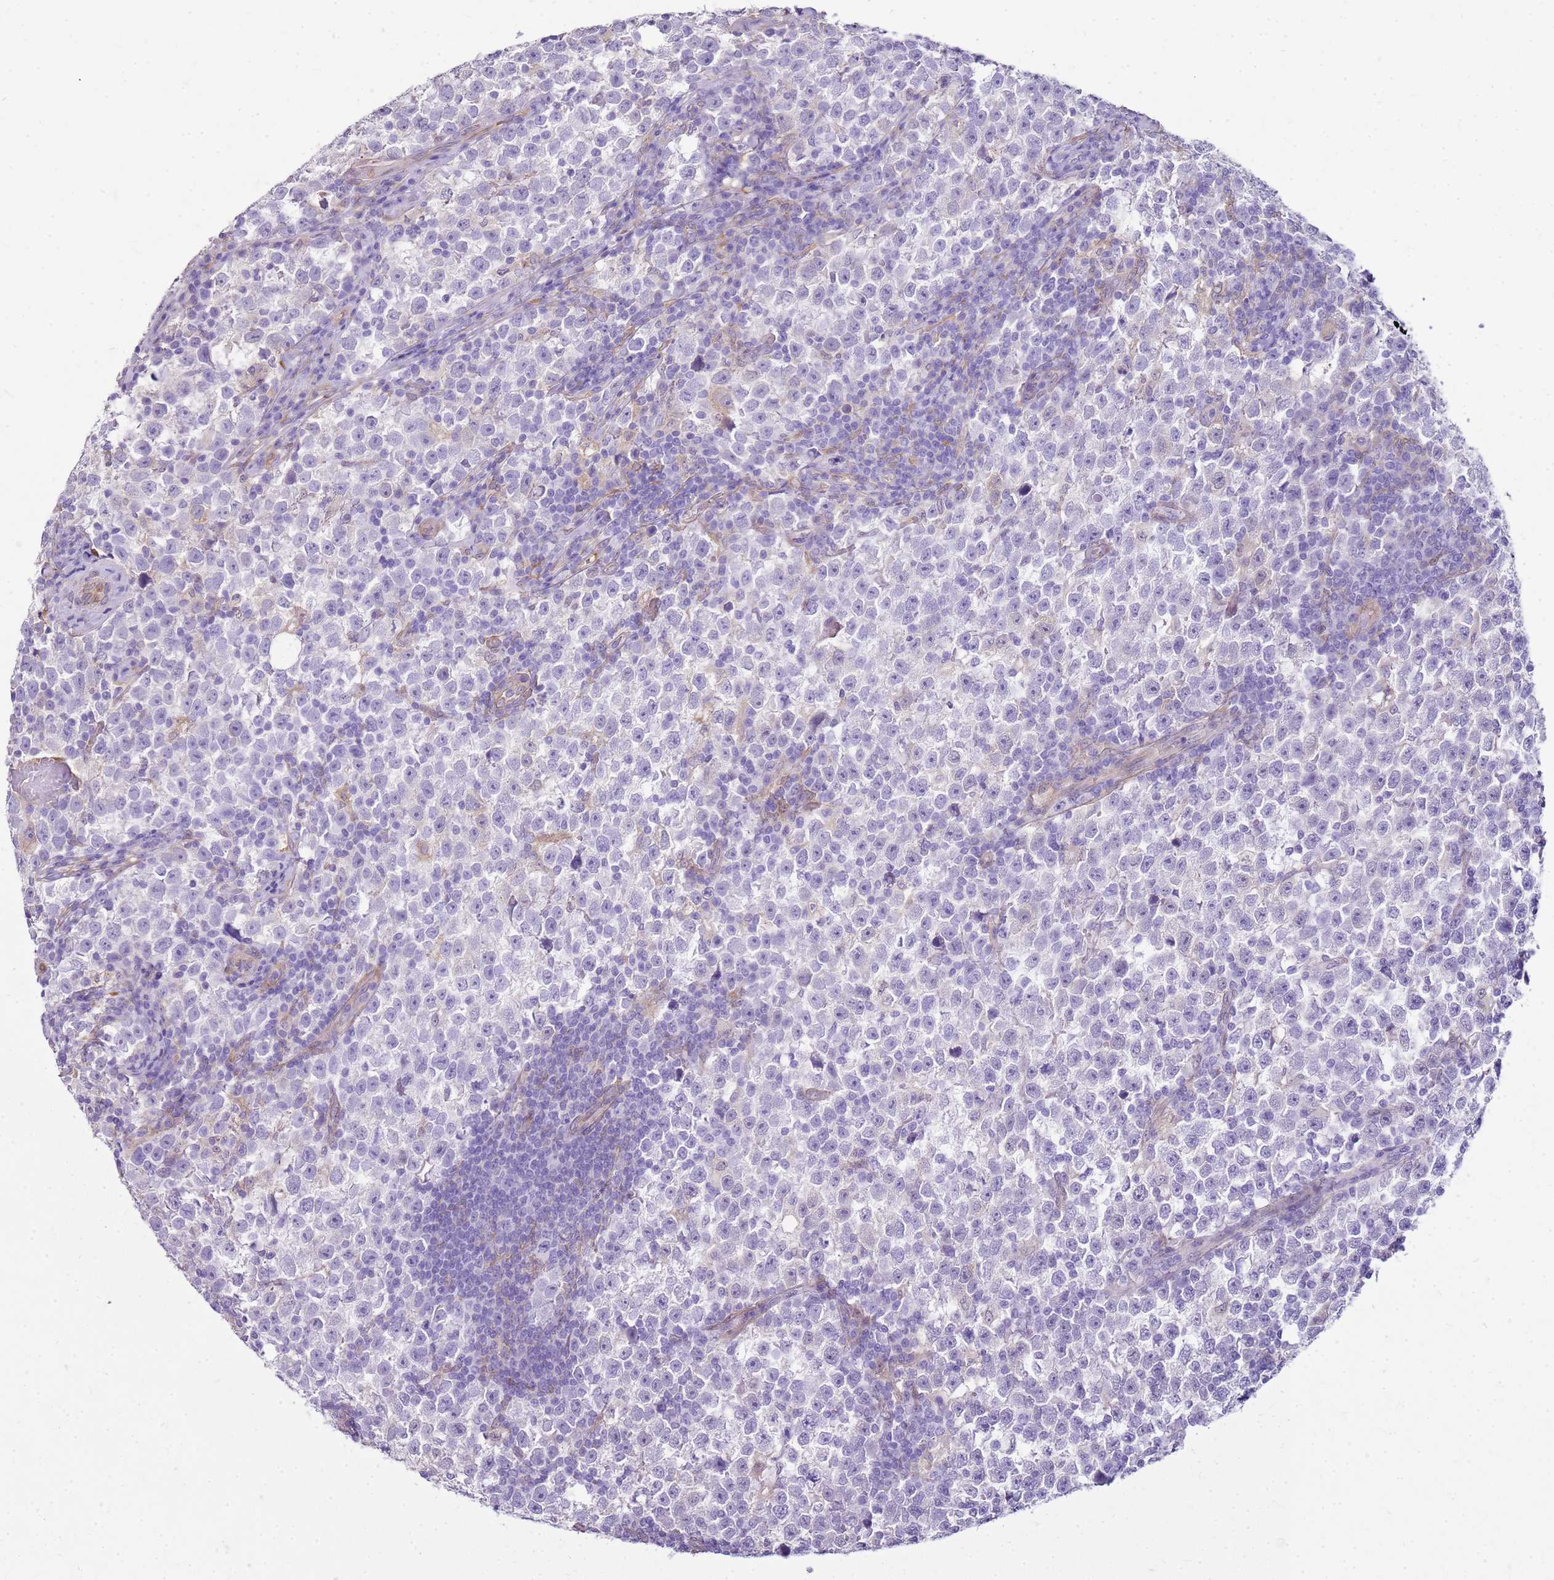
{"staining": {"intensity": "negative", "quantity": "none", "location": "none"}, "tissue": "testis cancer", "cell_type": "Tumor cells", "image_type": "cancer", "snomed": [{"axis": "morphology", "description": "Normal tissue, NOS"}, {"axis": "morphology", "description": "Seminoma, NOS"}, {"axis": "topography", "description": "Testis"}], "caption": "DAB immunohistochemical staining of testis cancer (seminoma) reveals no significant expression in tumor cells. (DAB (3,3'-diaminobenzidine) immunohistochemistry, high magnification).", "gene": "HSPB1", "patient": {"sex": "male", "age": 43}}